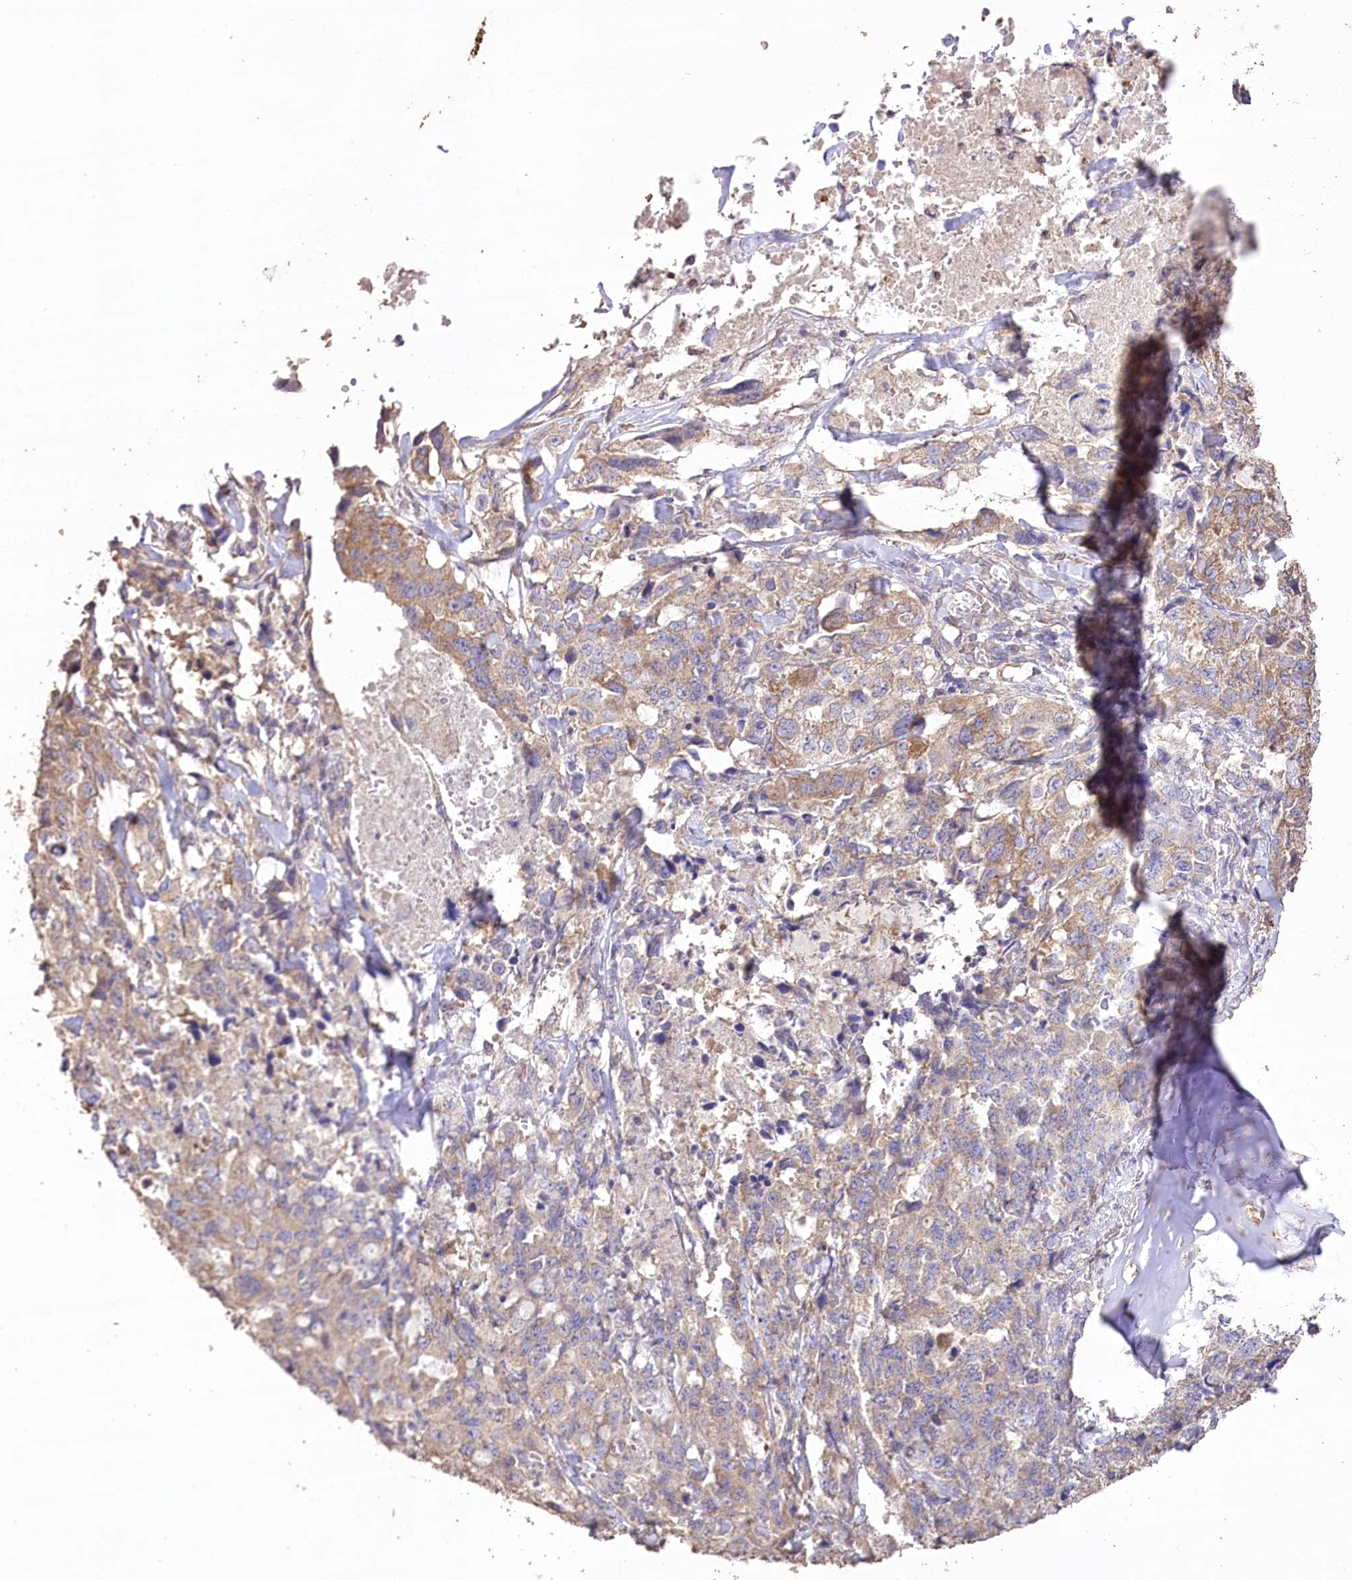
{"staining": {"intensity": "moderate", "quantity": "25%-75%", "location": "cytoplasmic/membranous"}, "tissue": "lung cancer", "cell_type": "Tumor cells", "image_type": "cancer", "snomed": [{"axis": "morphology", "description": "Adenocarcinoma, NOS"}, {"axis": "topography", "description": "Lung"}], "caption": "Tumor cells reveal medium levels of moderate cytoplasmic/membranous expression in about 25%-75% of cells in human lung cancer. The staining was performed using DAB (3,3'-diaminobenzidine), with brown indicating positive protein expression. Nuclei are stained blue with hematoxylin.", "gene": "IREB2", "patient": {"sex": "female", "age": 51}}